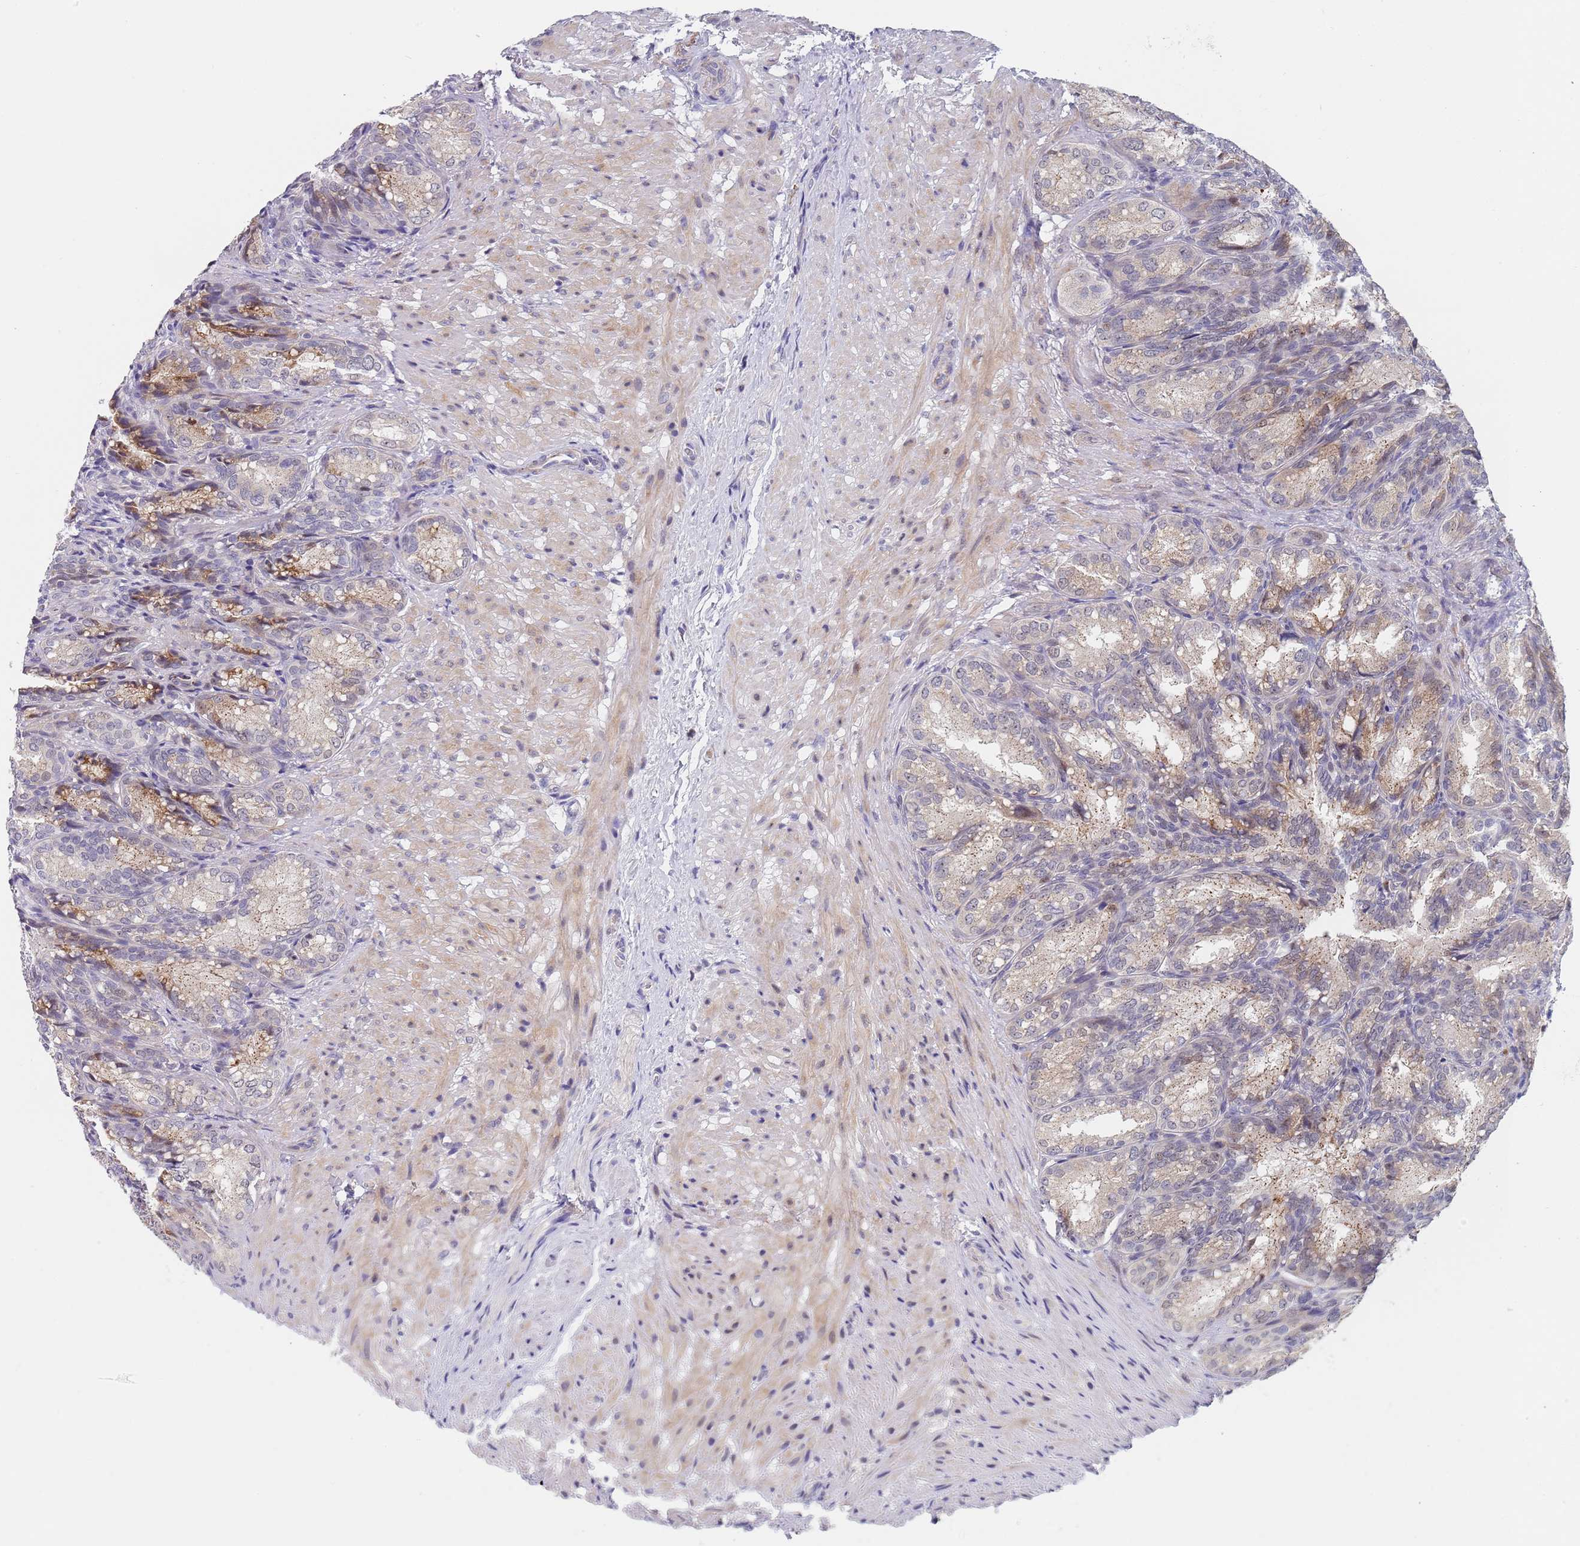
{"staining": {"intensity": "weak", "quantity": "<25%", "location": "cytoplasmic/membranous"}, "tissue": "seminal vesicle", "cell_type": "Glandular cells", "image_type": "normal", "snomed": [{"axis": "morphology", "description": "Normal tissue, NOS"}, {"axis": "topography", "description": "Seminal veicle"}], "caption": "DAB immunohistochemical staining of benign seminal vesicle shows no significant expression in glandular cells.", "gene": "PLCL2", "patient": {"sex": "male", "age": 58}}